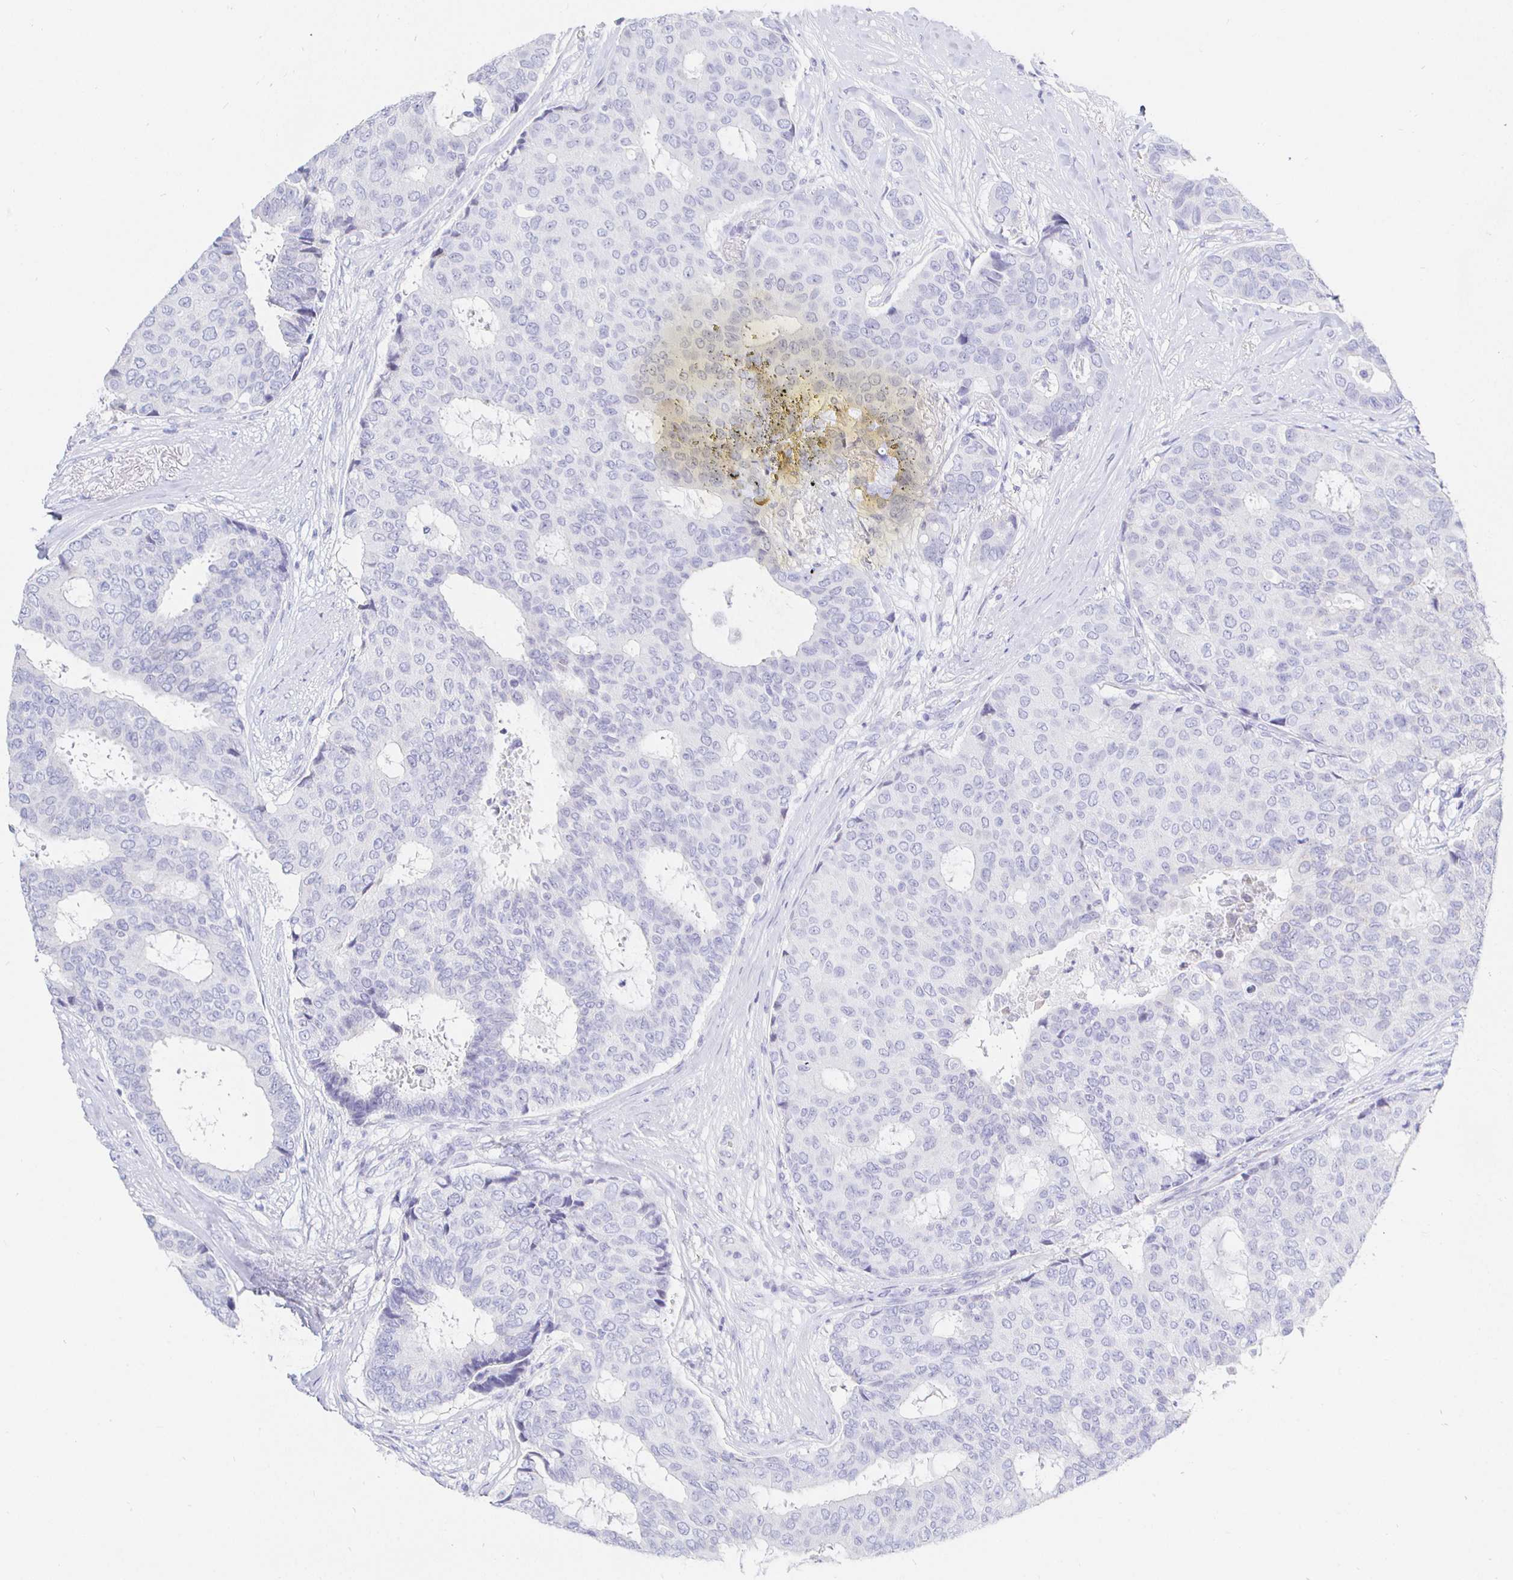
{"staining": {"intensity": "negative", "quantity": "none", "location": "none"}, "tissue": "breast cancer", "cell_type": "Tumor cells", "image_type": "cancer", "snomed": [{"axis": "morphology", "description": "Duct carcinoma"}, {"axis": "topography", "description": "Breast"}], "caption": "Tumor cells are negative for brown protein staining in breast cancer (invasive ductal carcinoma).", "gene": "CR2", "patient": {"sex": "female", "age": 75}}